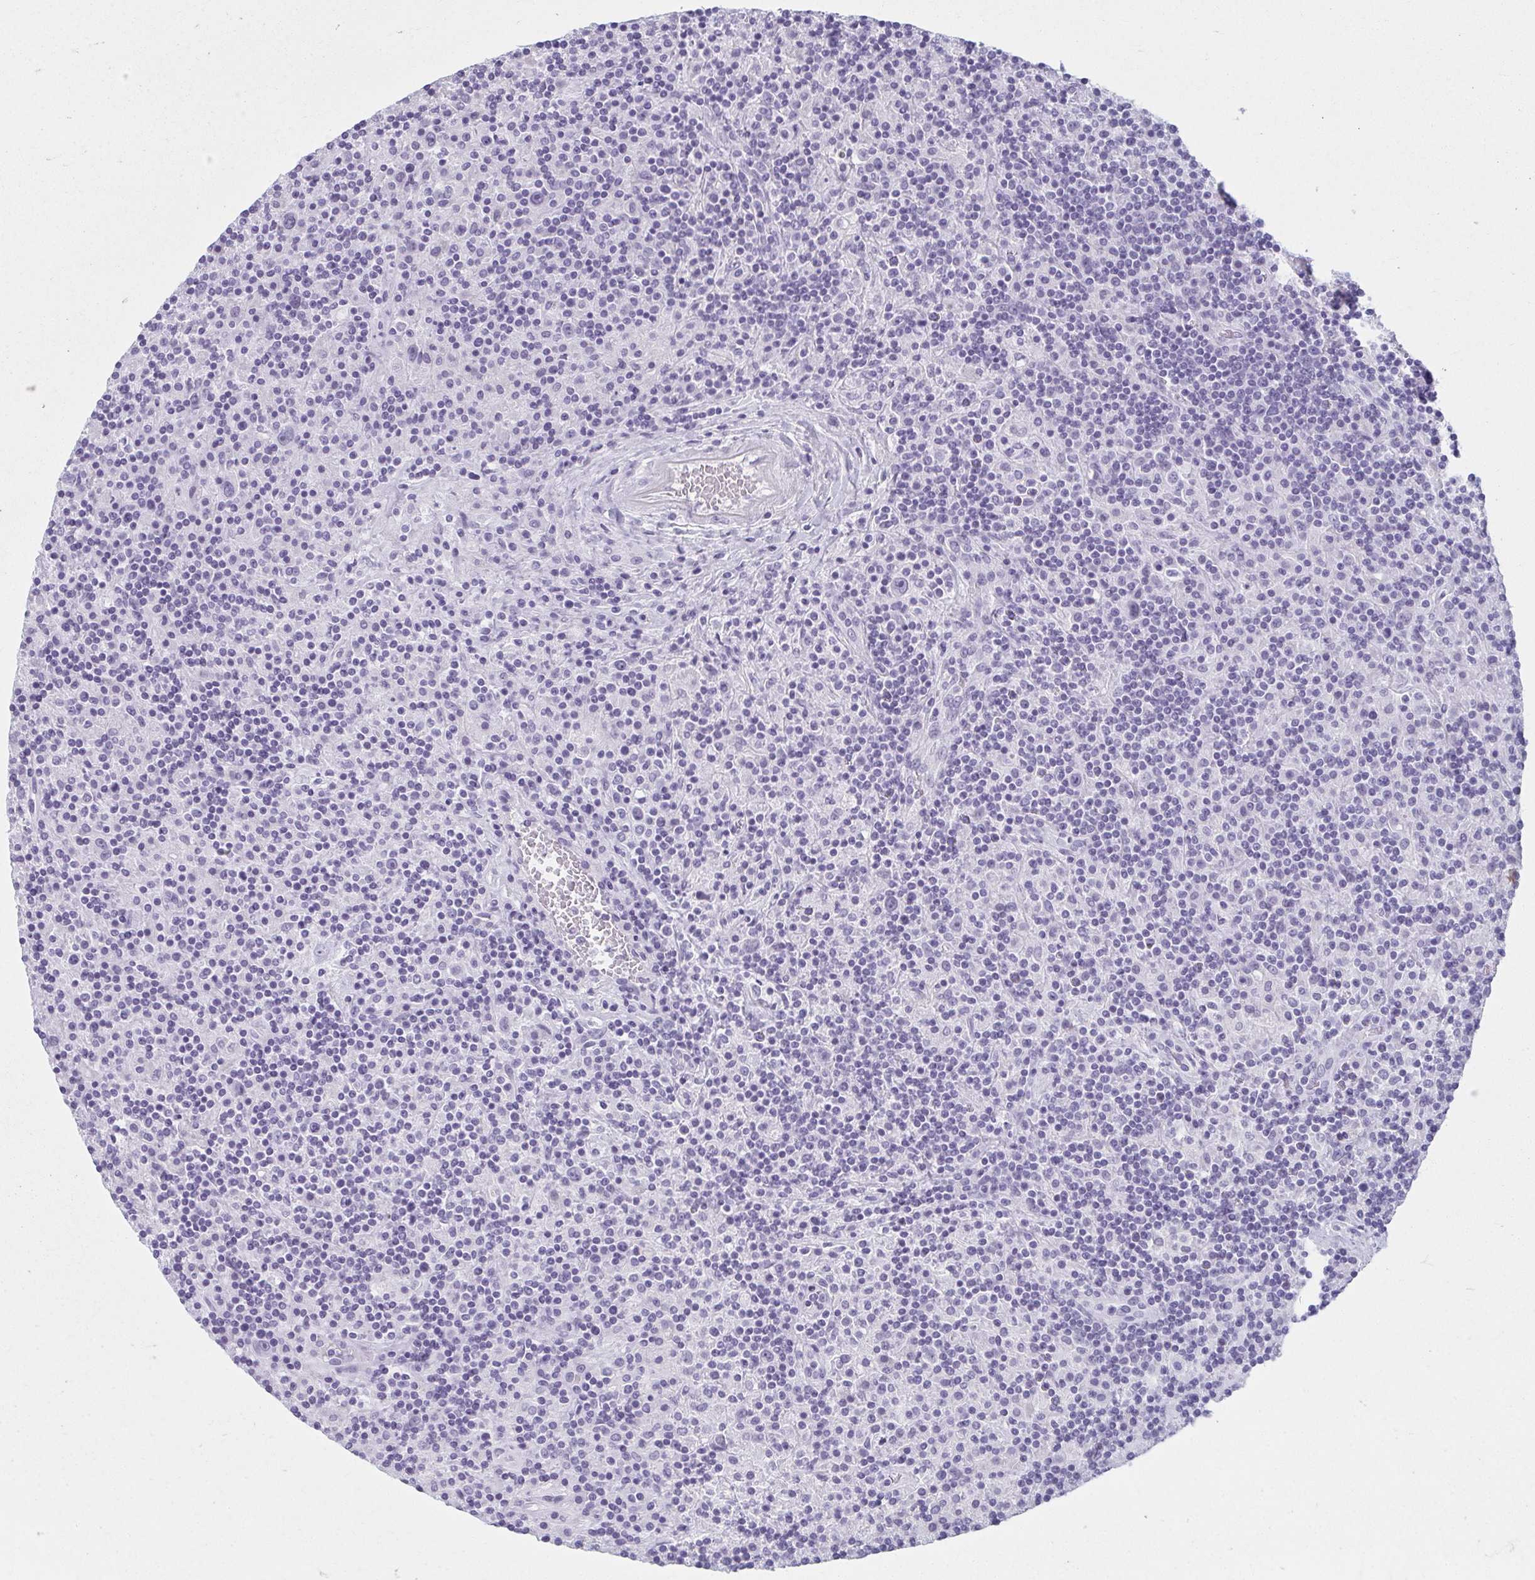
{"staining": {"intensity": "negative", "quantity": "none", "location": "none"}, "tissue": "lymphoma", "cell_type": "Tumor cells", "image_type": "cancer", "snomed": [{"axis": "morphology", "description": "Hodgkin's disease, NOS"}, {"axis": "topography", "description": "Lymph node"}], "caption": "Image shows no protein expression in tumor cells of Hodgkin's disease tissue.", "gene": "MOBP", "patient": {"sex": "male", "age": 70}}